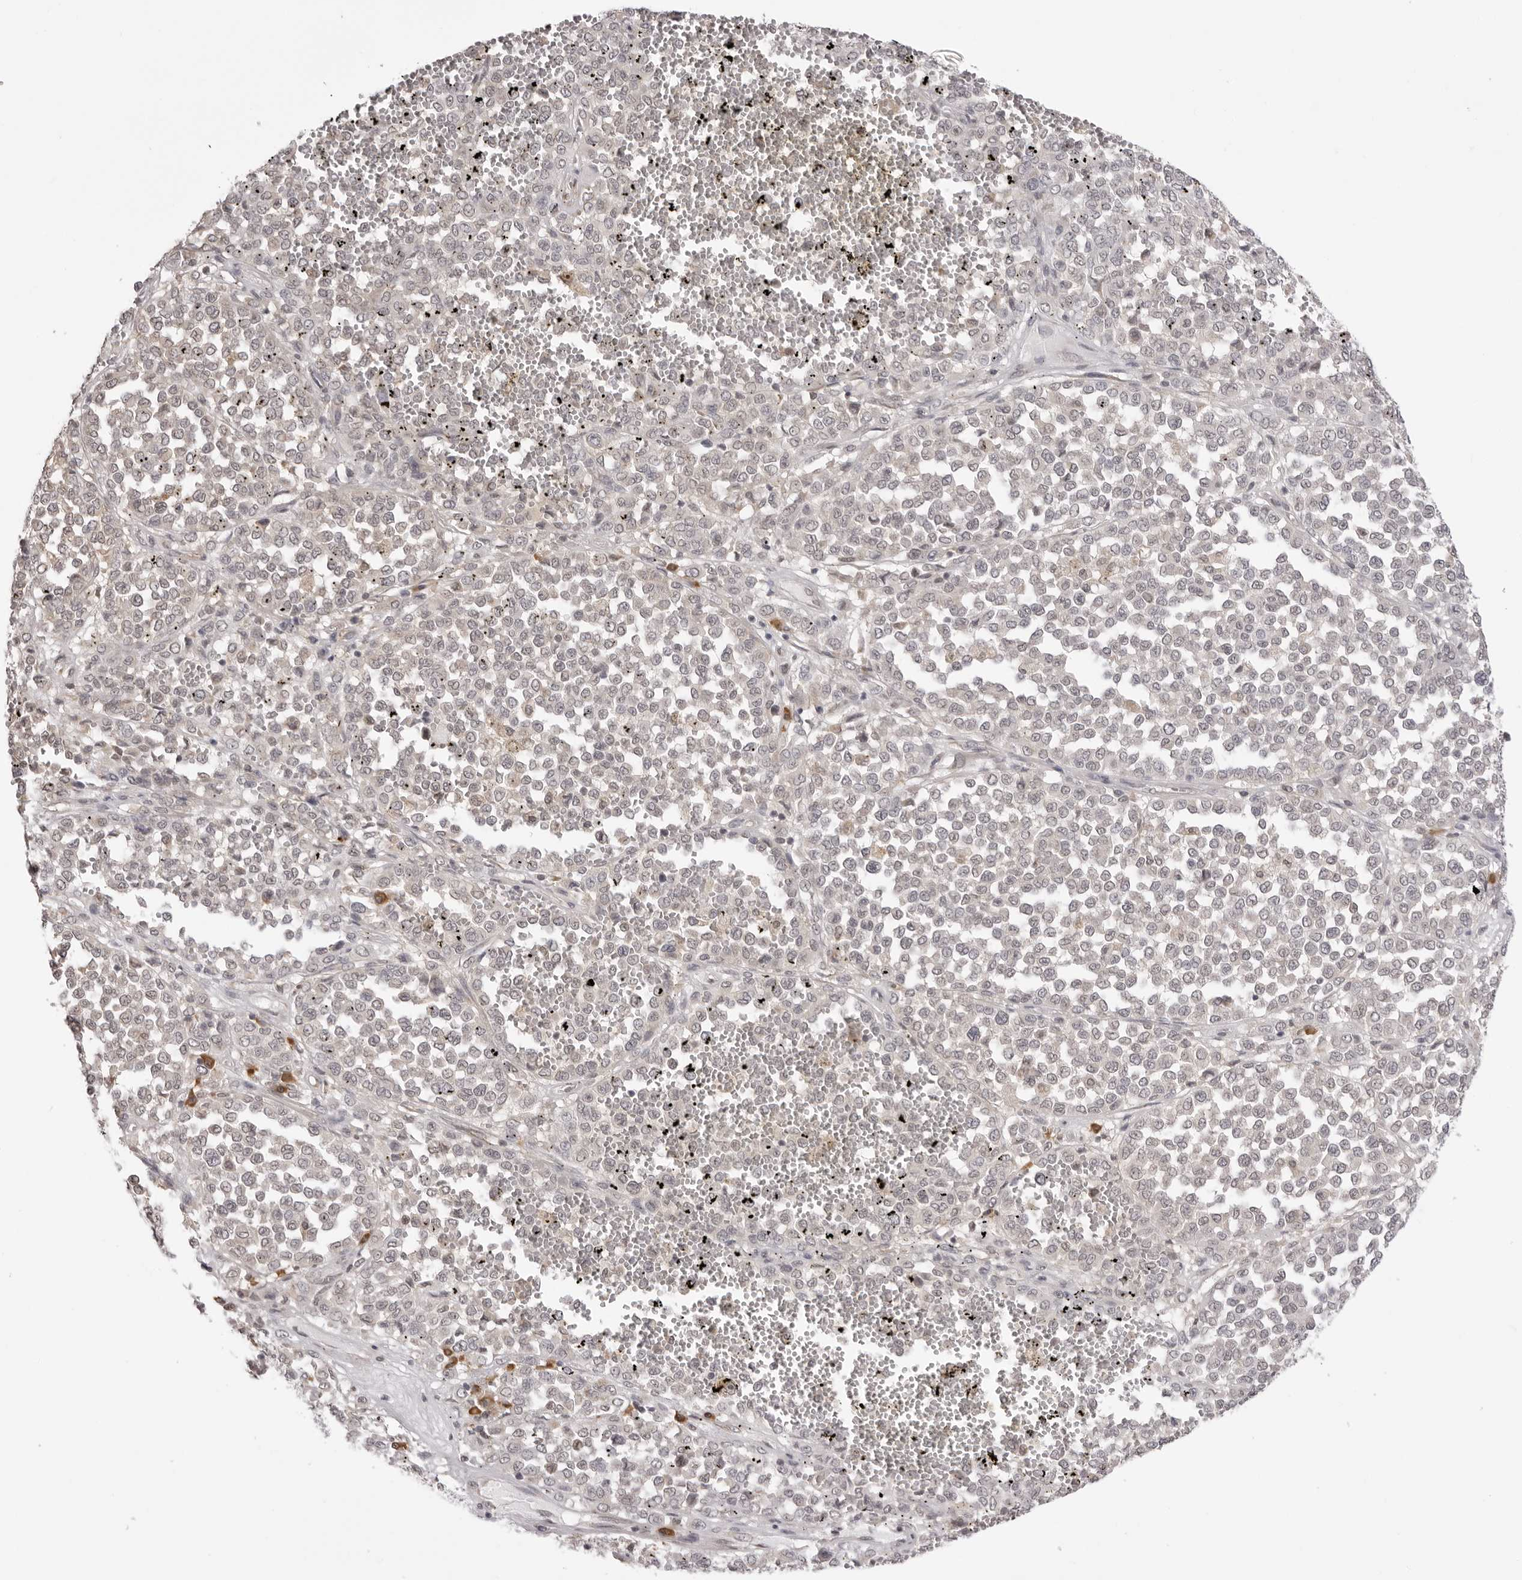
{"staining": {"intensity": "negative", "quantity": "none", "location": "none"}, "tissue": "melanoma", "cell_type": "Tumor cells", "image_type": "cancer", "snomed": [{"axis": "morphology", "description": "Malignant melanoma, Metastatic site"}, {"axis": "topography", "description": "Pancreas"}], "caption": "Photomicrograph shows no protein positivity in tumor cells of melanoma tissue.", "gene": "ZC3H11A", "patient": {"sex": "female", "age": 30}}